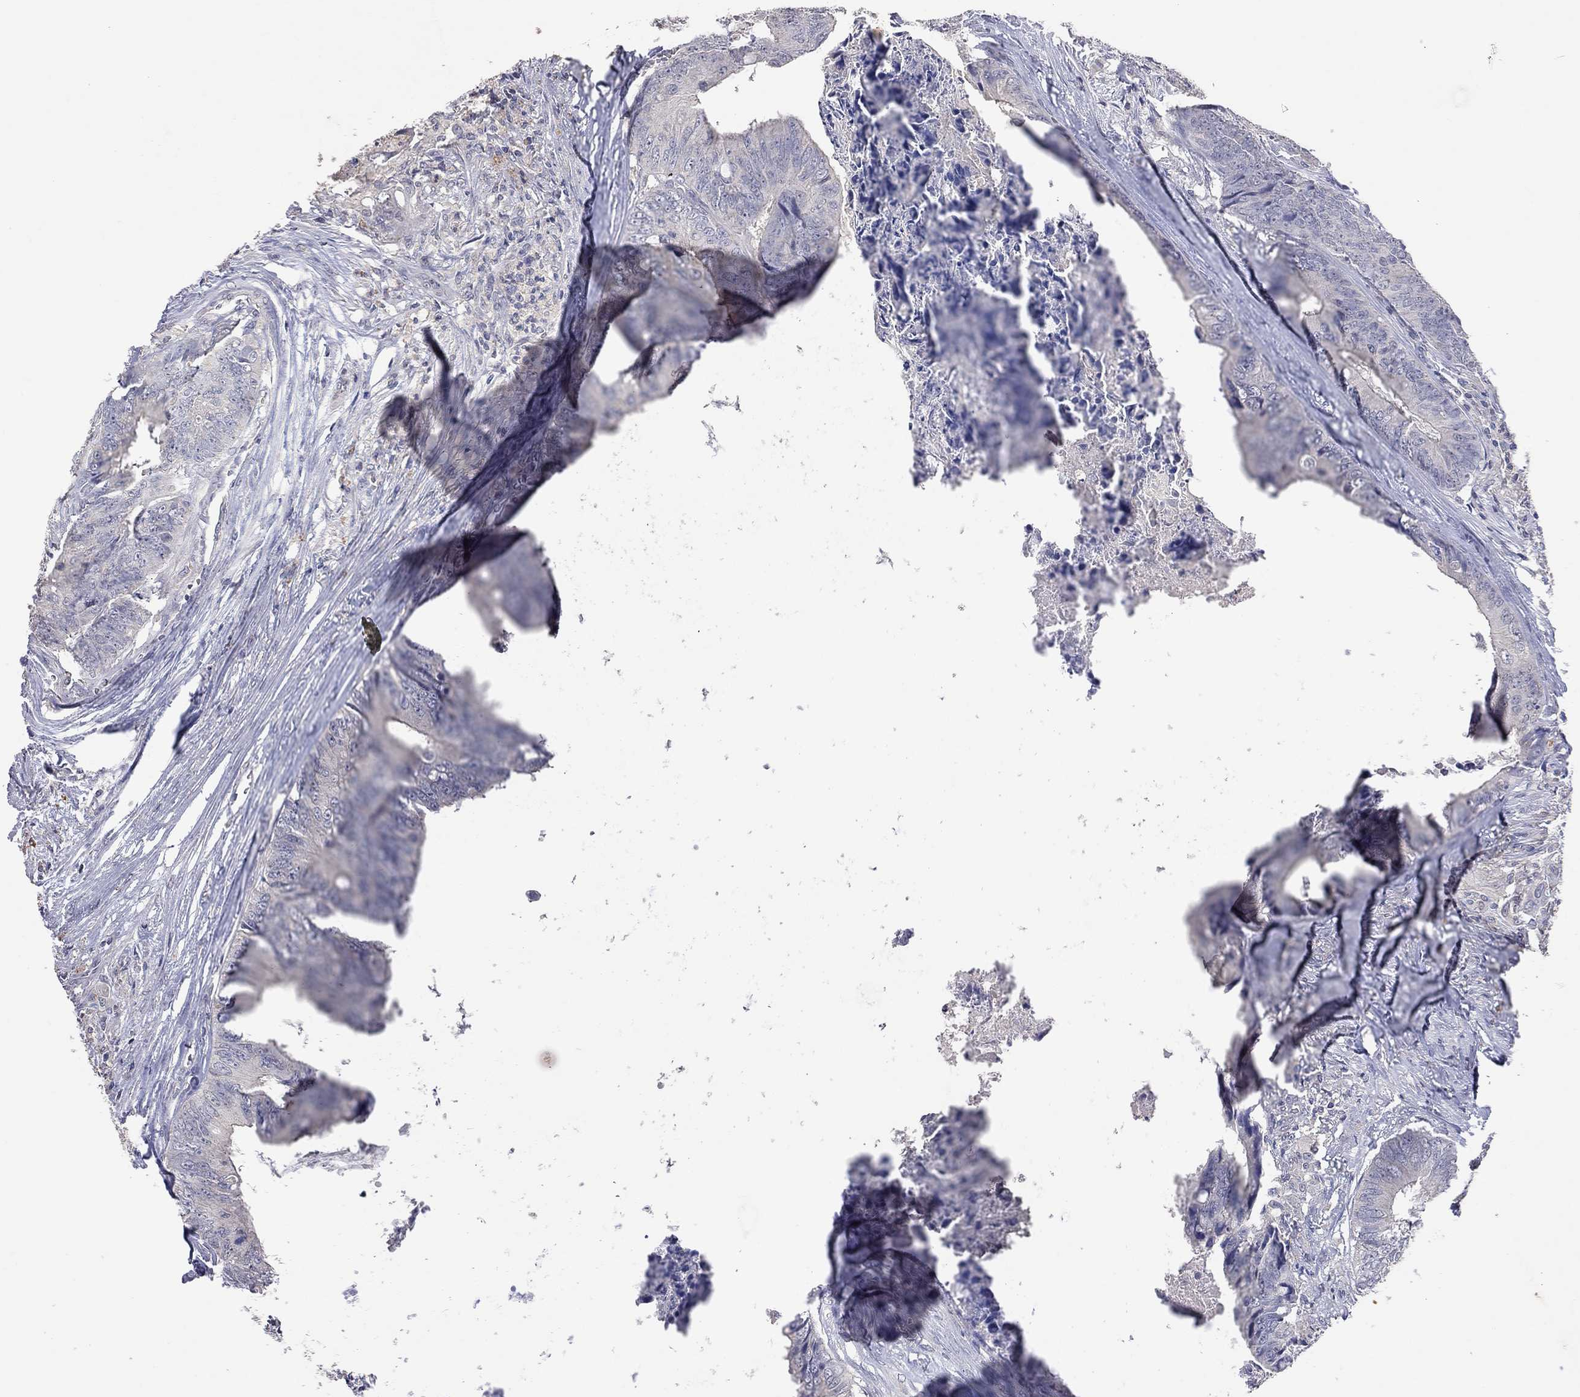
{"staining": {"intensity": "negative", "quantity": "none", "location": "none"}, "tissue": "colorectal cancer", "cell_type": "Tumor cells", "image_type": "cancer", "snomed": [{"axis": "morphology", "description": "Adenocarcinoma, NOS"}, {"axis": "topography", "description": "Colon"}], "caption": "DAB immunohistochemical staining of human colorectal cancer shows no significant expression in tumor cells. (DAB IHC, high magnification).", "gene": "MMP13", "patient": {"sex": "male", "age": 84}}